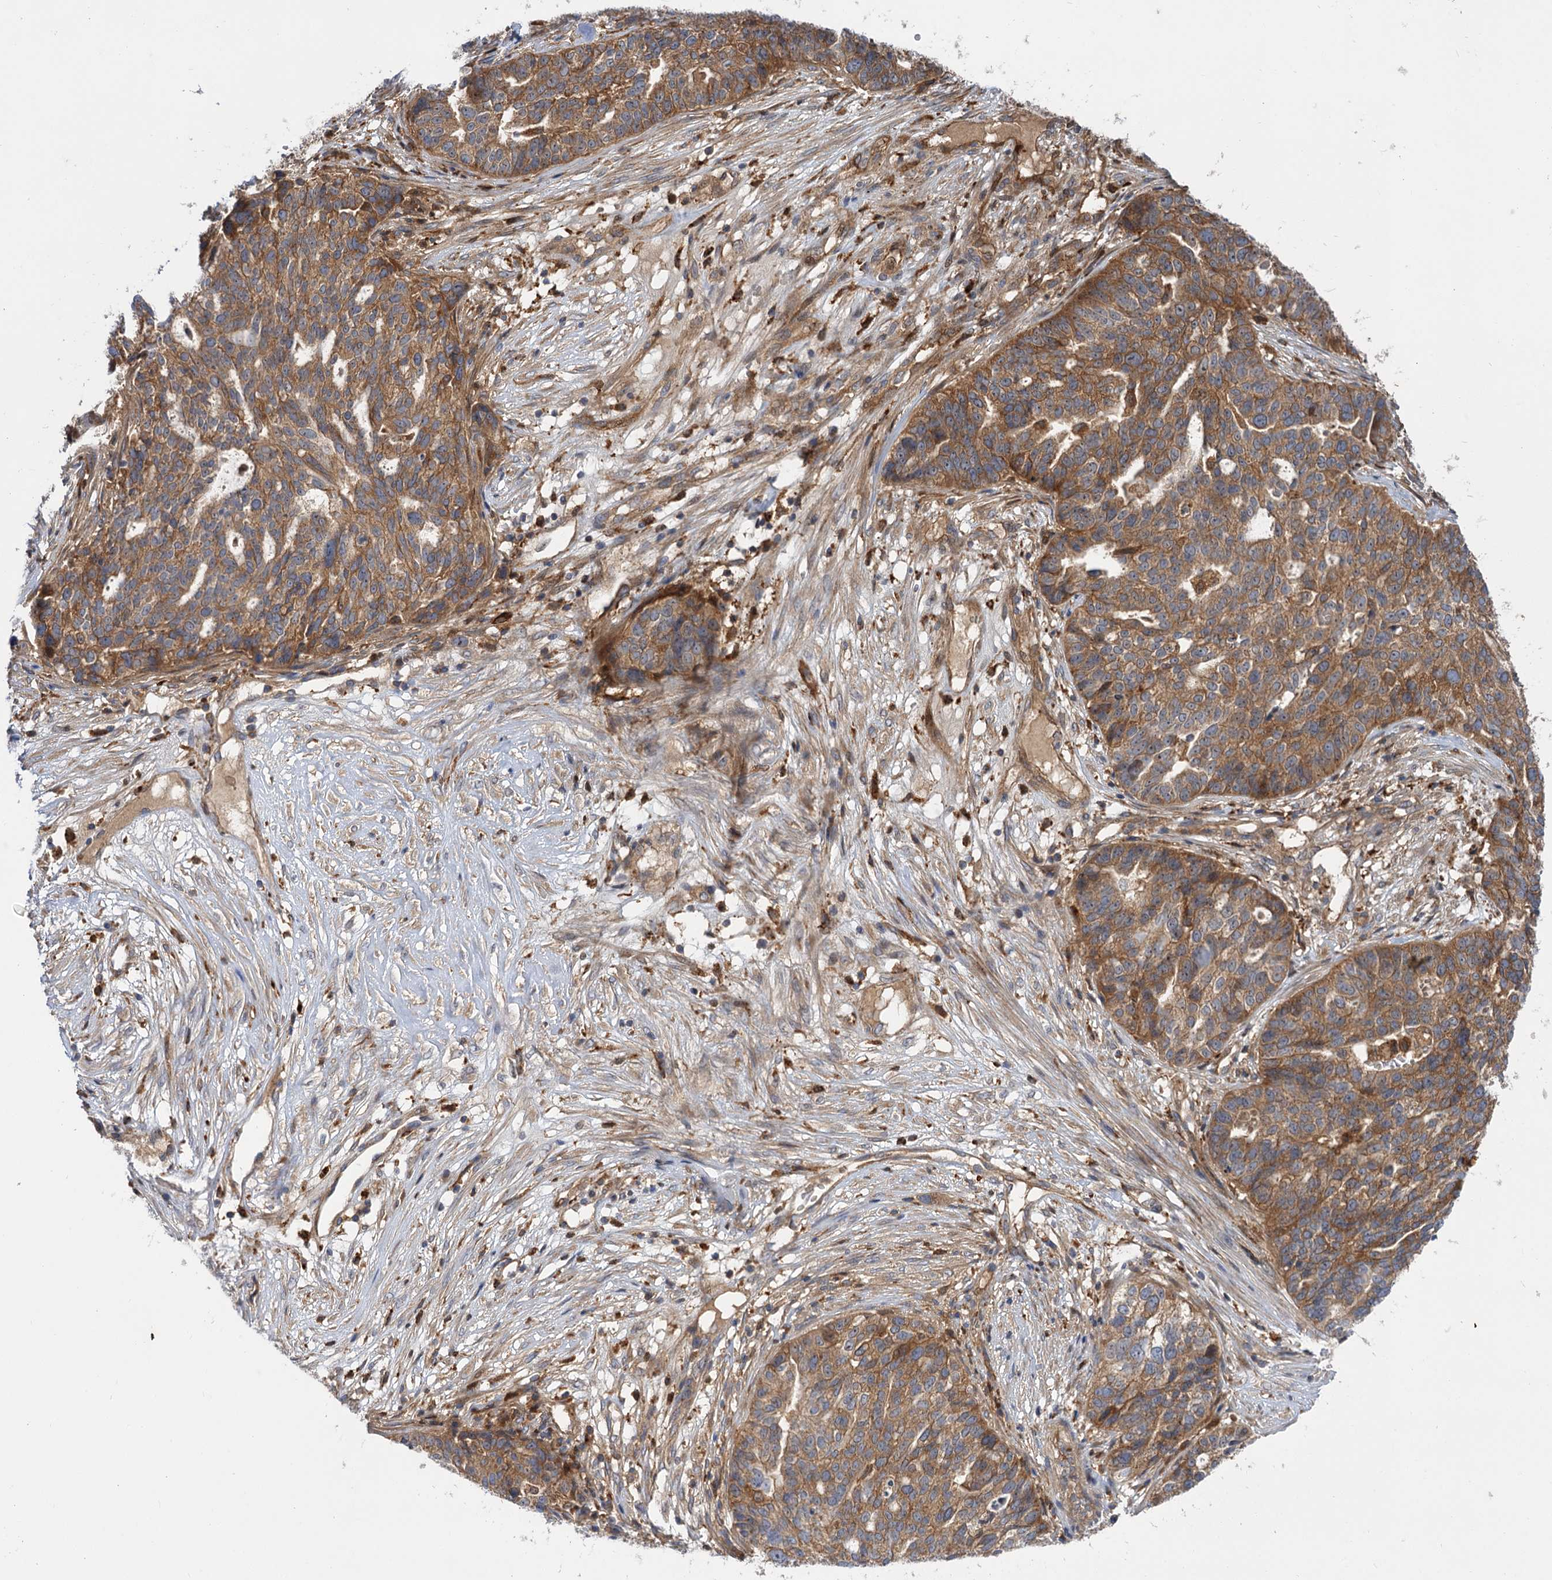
{"staining": {"intensity": "moderate", "quantity": ">75%", "location": "cytoplasmic/membranous"}, "tissue": "ovarian cancer", "cell_type": "Tumor cells", "image_type": "cancer", "snomed": [{"axis": "morphology", "description": "Cystadenocarcinoma, serous, NOS"}, {"axis": "topography", "description": "Ovary"}], "caption": "The photomicrograph exhibits staining of serous cystadenocarcinoma (ovarian), revealing moderate cytoplasmic/membranous protein staining (brown color) within tumor cells. (DAB (3,3'-diaminobenzidine) = brown stain, brightfield microscopy at high magnification).", "gene": "PATL1", "patient": {"sex": "female", "age": 59}}